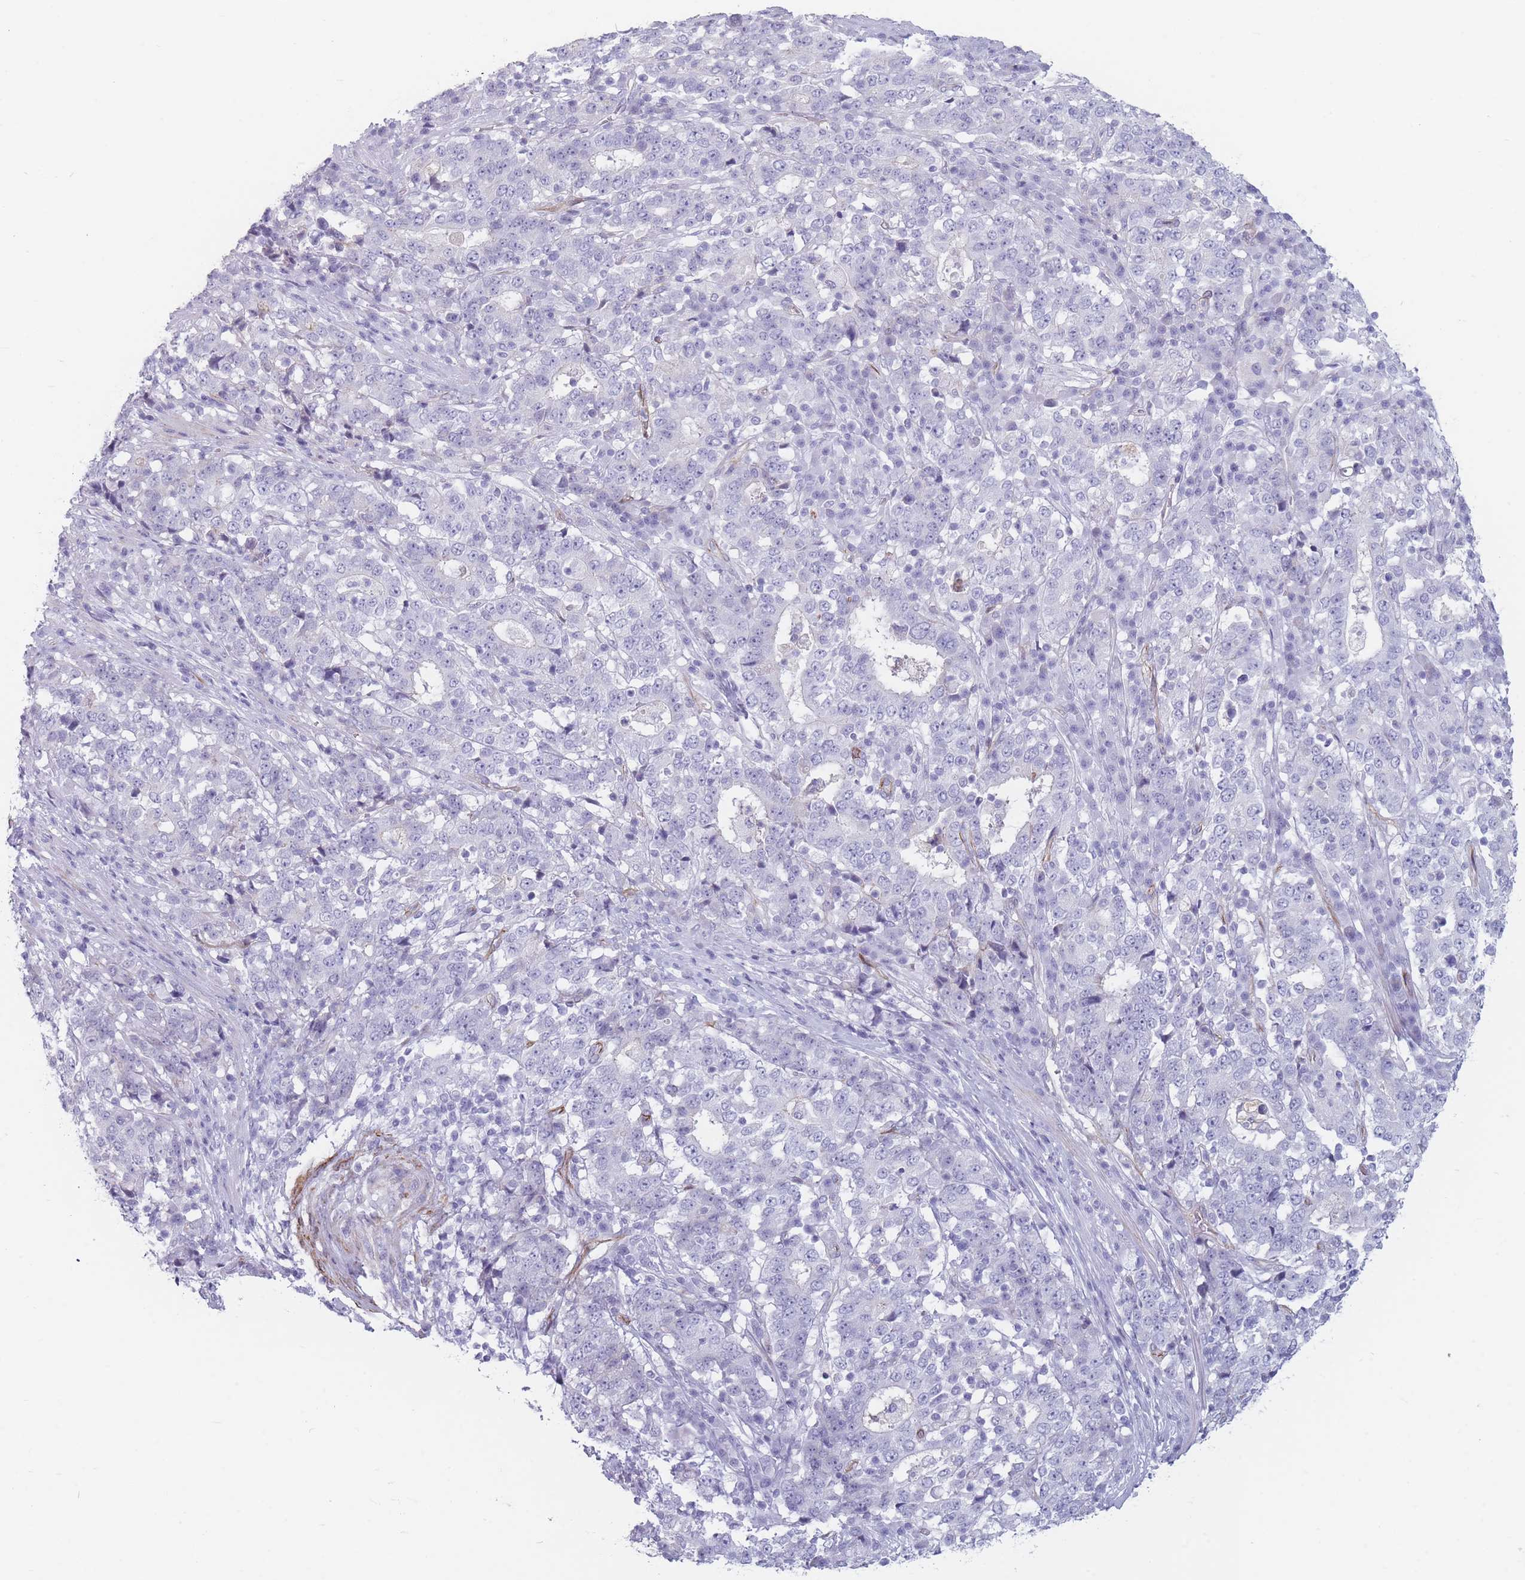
{"staining": {"intensity": "negative", "quantity": "none", "location": "none"}, "tissue": "stomach cancer", "cell_type": "Tumor cells", "image_type": "cancer", "snomed": [{"axis": "morphology", "description": "Adenocarcinoma, NOS"}, {"axis": "topography", "description": "Stomach"}], "caption": "The photomicrograph exhibits no staining of tumor cells in stomach cancer.", "gene": "IFNA6", "patient": {"sex": "male", "age": 59}}